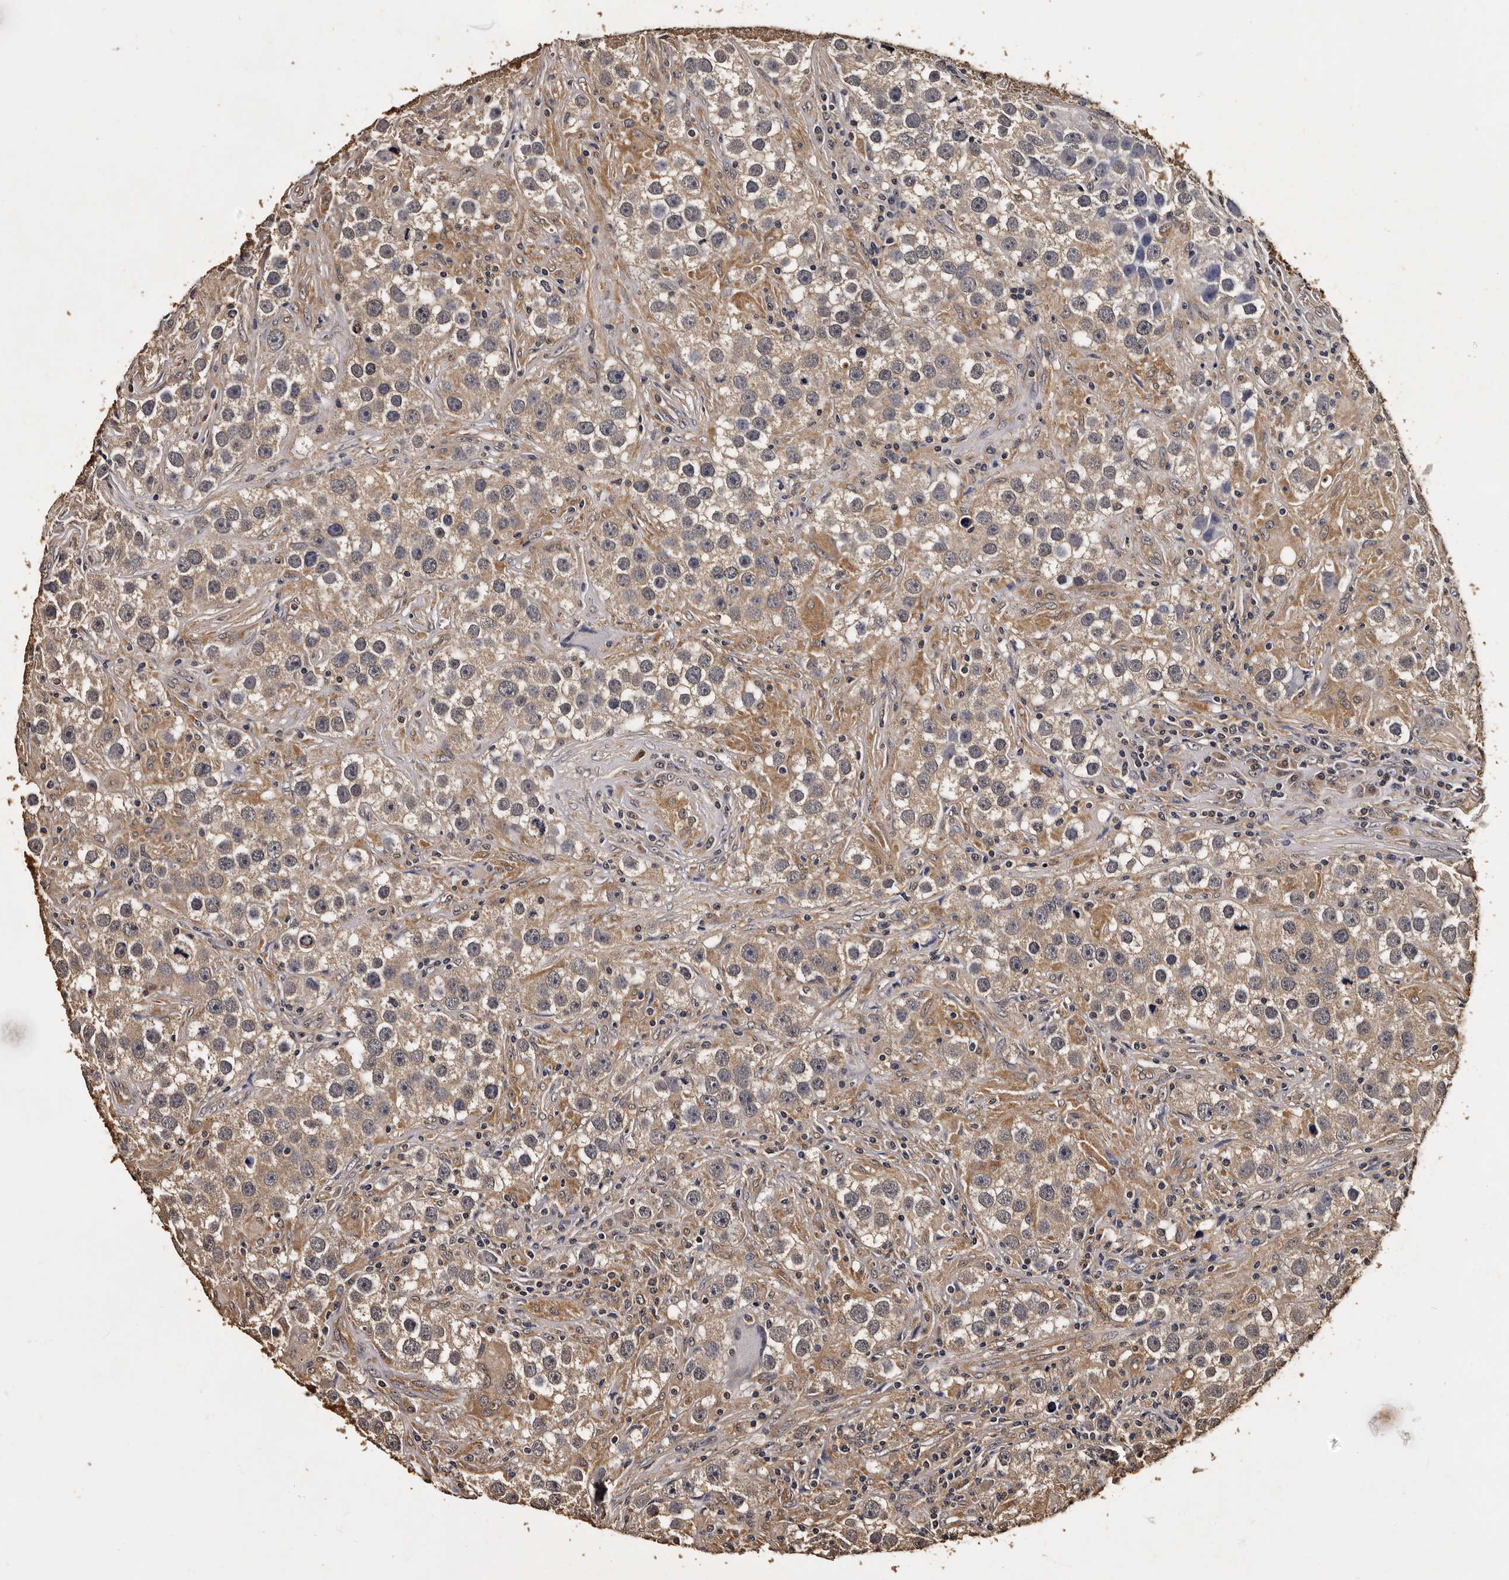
{"staining": {"intensity": "moderate", "quantity": "25%-75%", "location": "cytoplasmic/membranous"}, "tissue": "testis cancer", "cell_type": "Tumor cells", "image_type": "cancer", "snomed": [{"axis": "morphology", "description": "Seminoma, NOS"}, {"axis": "topography", "description": "Testis"}], "caption": "An image showing moderate cytoplasmic/membranous positivity in approximately 25%-75% of tumor cells in testis seminoma, as visualized by brown immunohistochemical staining.", "gene": "PARS2", "patient": {"sex": "male", "age": 49}}